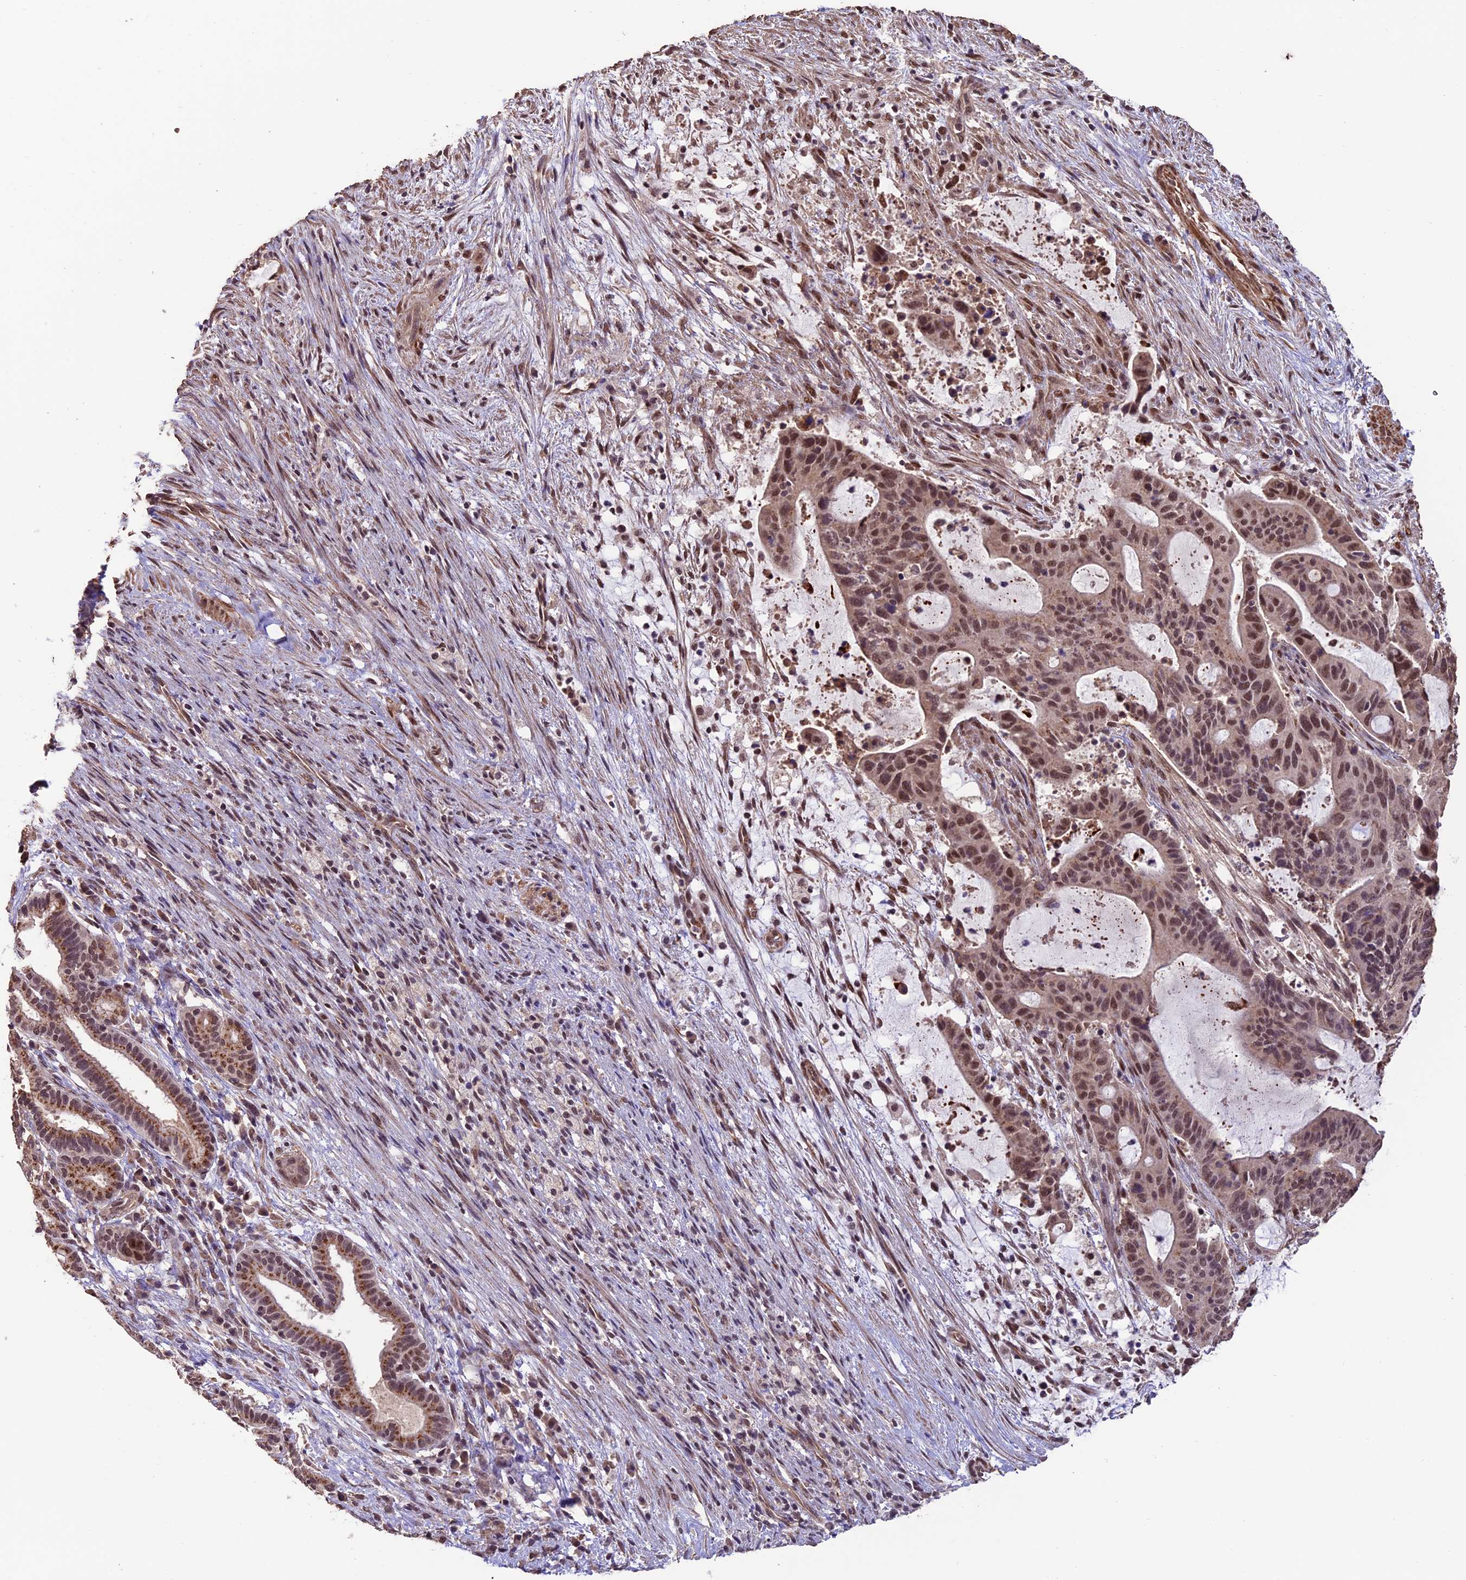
{"staining": {"intensity": "moderate", "quantity": ">75%", "location": "cytoplasmic/membranous,nuclear"}, "tissue": "liver cancer", "cell_type": "Tumor cells", "image_type": "cancer", "snomed": [{"axis": "morphology", "description": "Normal tissue, NOS"}, {"axis": "morphology", "description": "Cholangiocarcinoma"}, {"axis": "topography", "description": "Liver"}, {"axis": "topography", "description": "Peripheral nerve tissue"}], "caption": "A micrograph of cholangiocarcinoma (liver) stained for a protein exhibits moderate cytoplasmic/membranous and nuclear brown staining in tumor cells.", "gene": "CABIN1", "patient": {"sex": "female", "age": 73}}